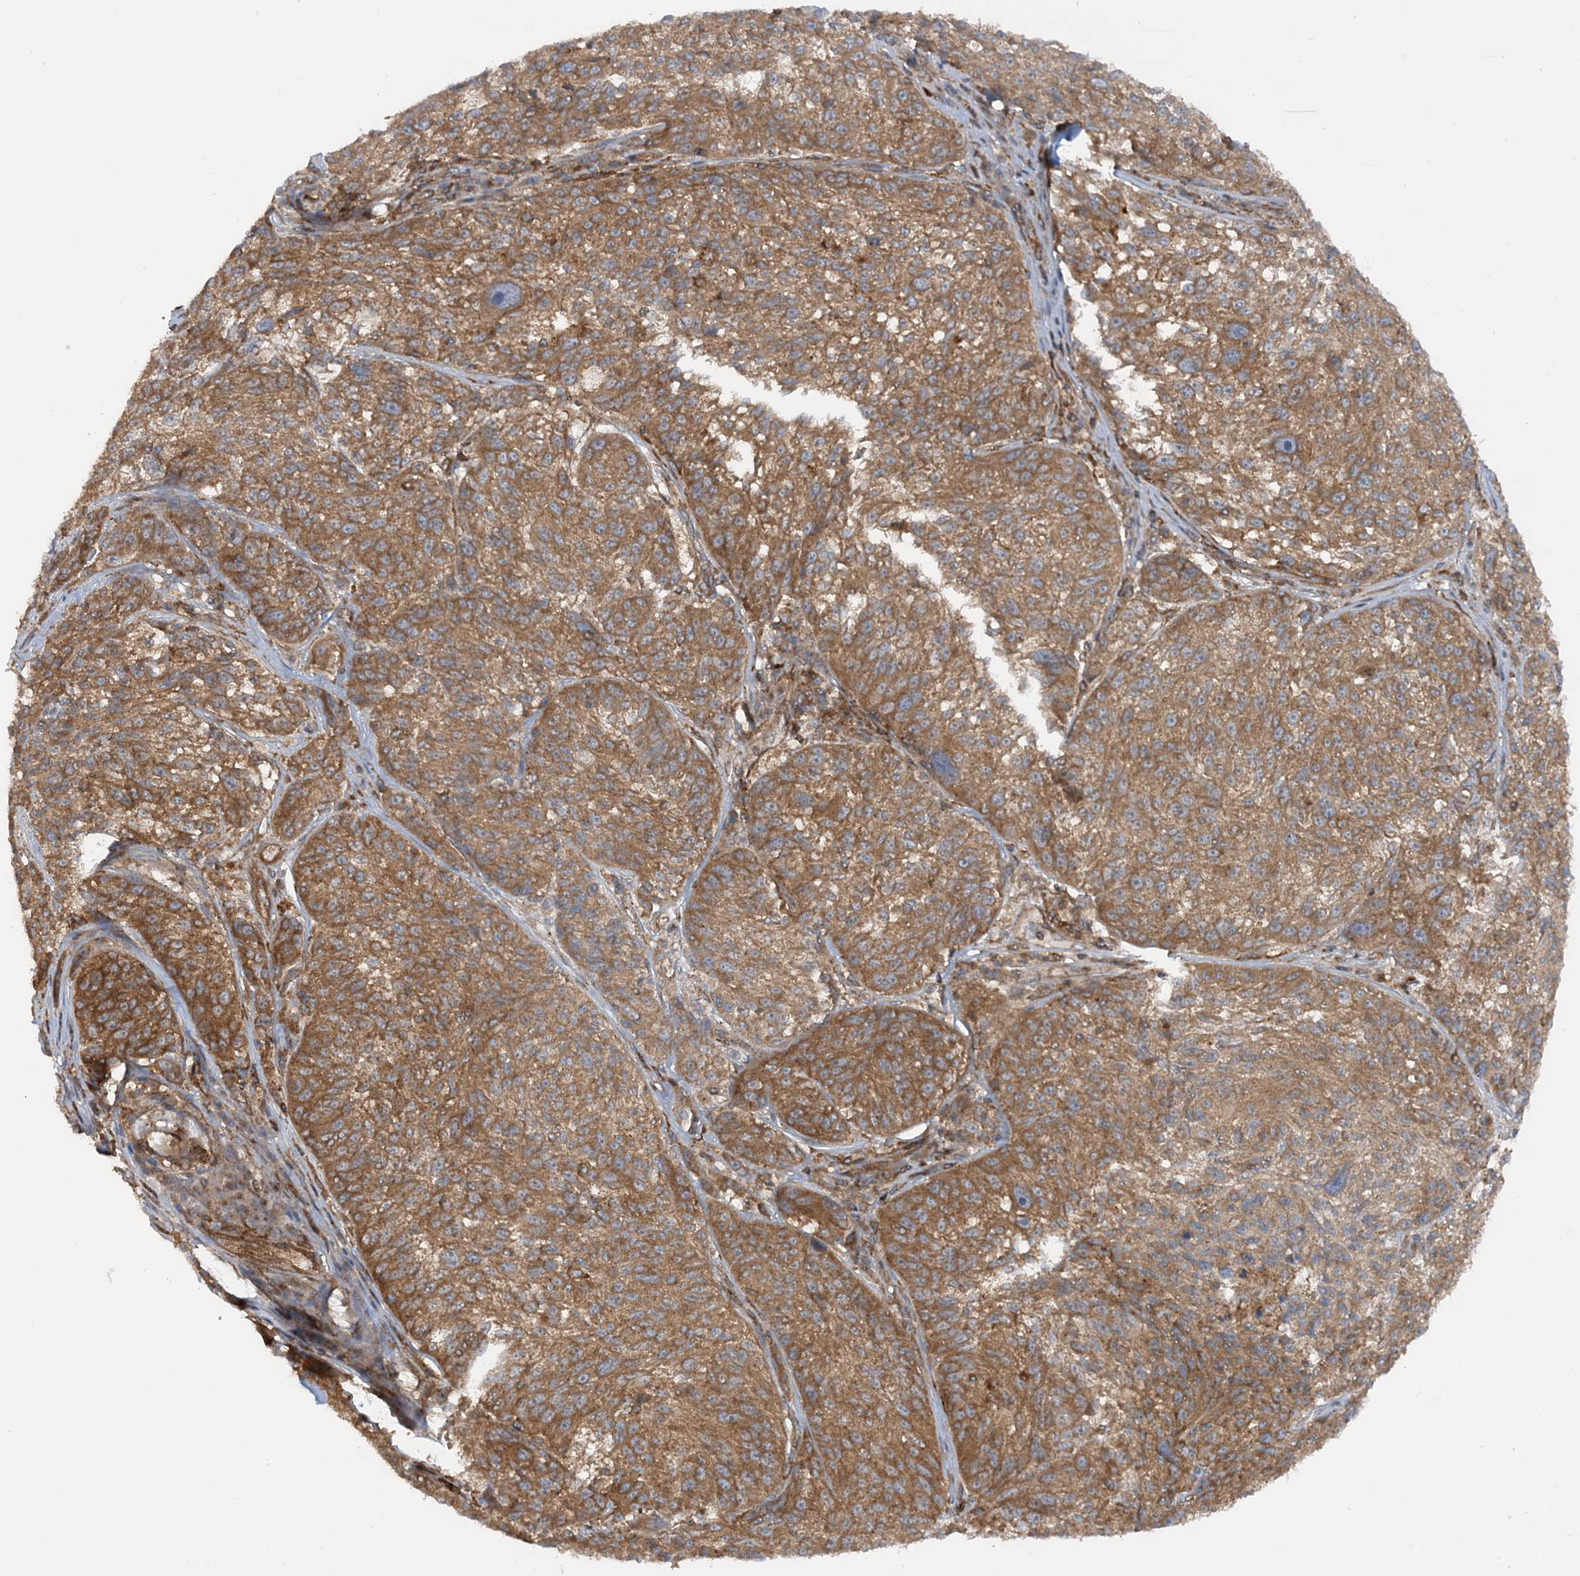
{"staining": {"intensity": "moderate", "quantity": ">75%", "location": "cytoplasmic/membranous"}, "tissue": "melanoma", "cell_type": "Tumor cells", "image_type": "cancer", "snomed": [{"axis": "morphology", "description": "Malignant melanoma, NOS"}, {"axis": "topography", "description": "Skin"}], "caption": "Protein expression analysis of melanoma reveals moderate cytoplasmic/membranous staining in approximately >75% of tumor cells. The protein is shown in brown color, while the nuclei are stained blue.", "gene": "STAM2", "patient": {"sex": "male", "age": 53}}